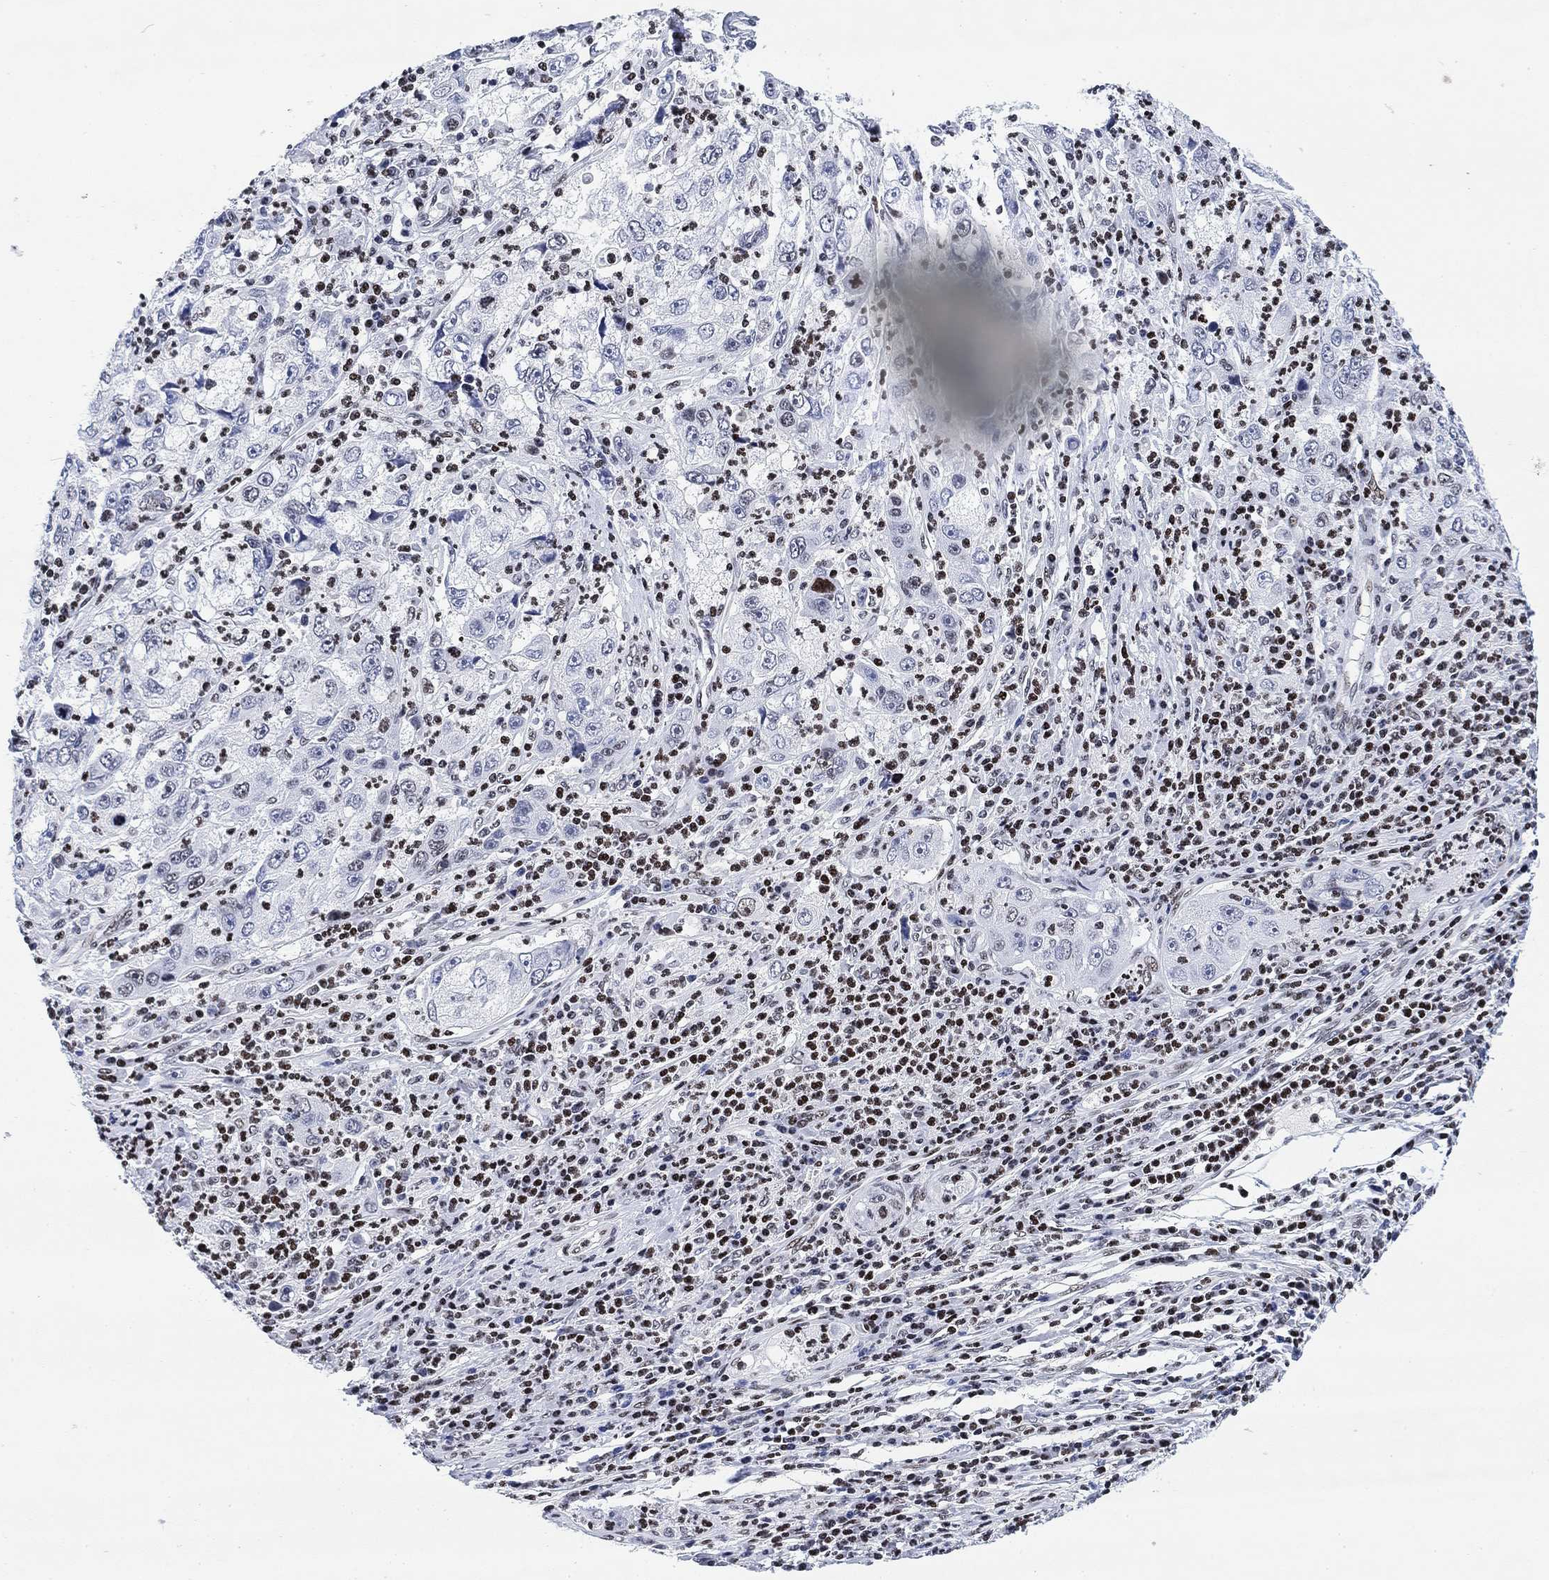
{"staining": {"intensity": "negative", "quantity": "none", "location": "none"}, "tissue": "cervical cancer", "cell_type": "Tumor cells", "image_type": "cancer", "snomed": [{"axis": "morphology", "description": "Squamous cell carcinoma, NOS"}, {"axis": "topography", "description": "Cervix"}], "caption": "Tumor cells are negative for brown protein staining in cervical cancer.", "gene": "H1-10", "patient": {"sex": "female", "age": 36}}